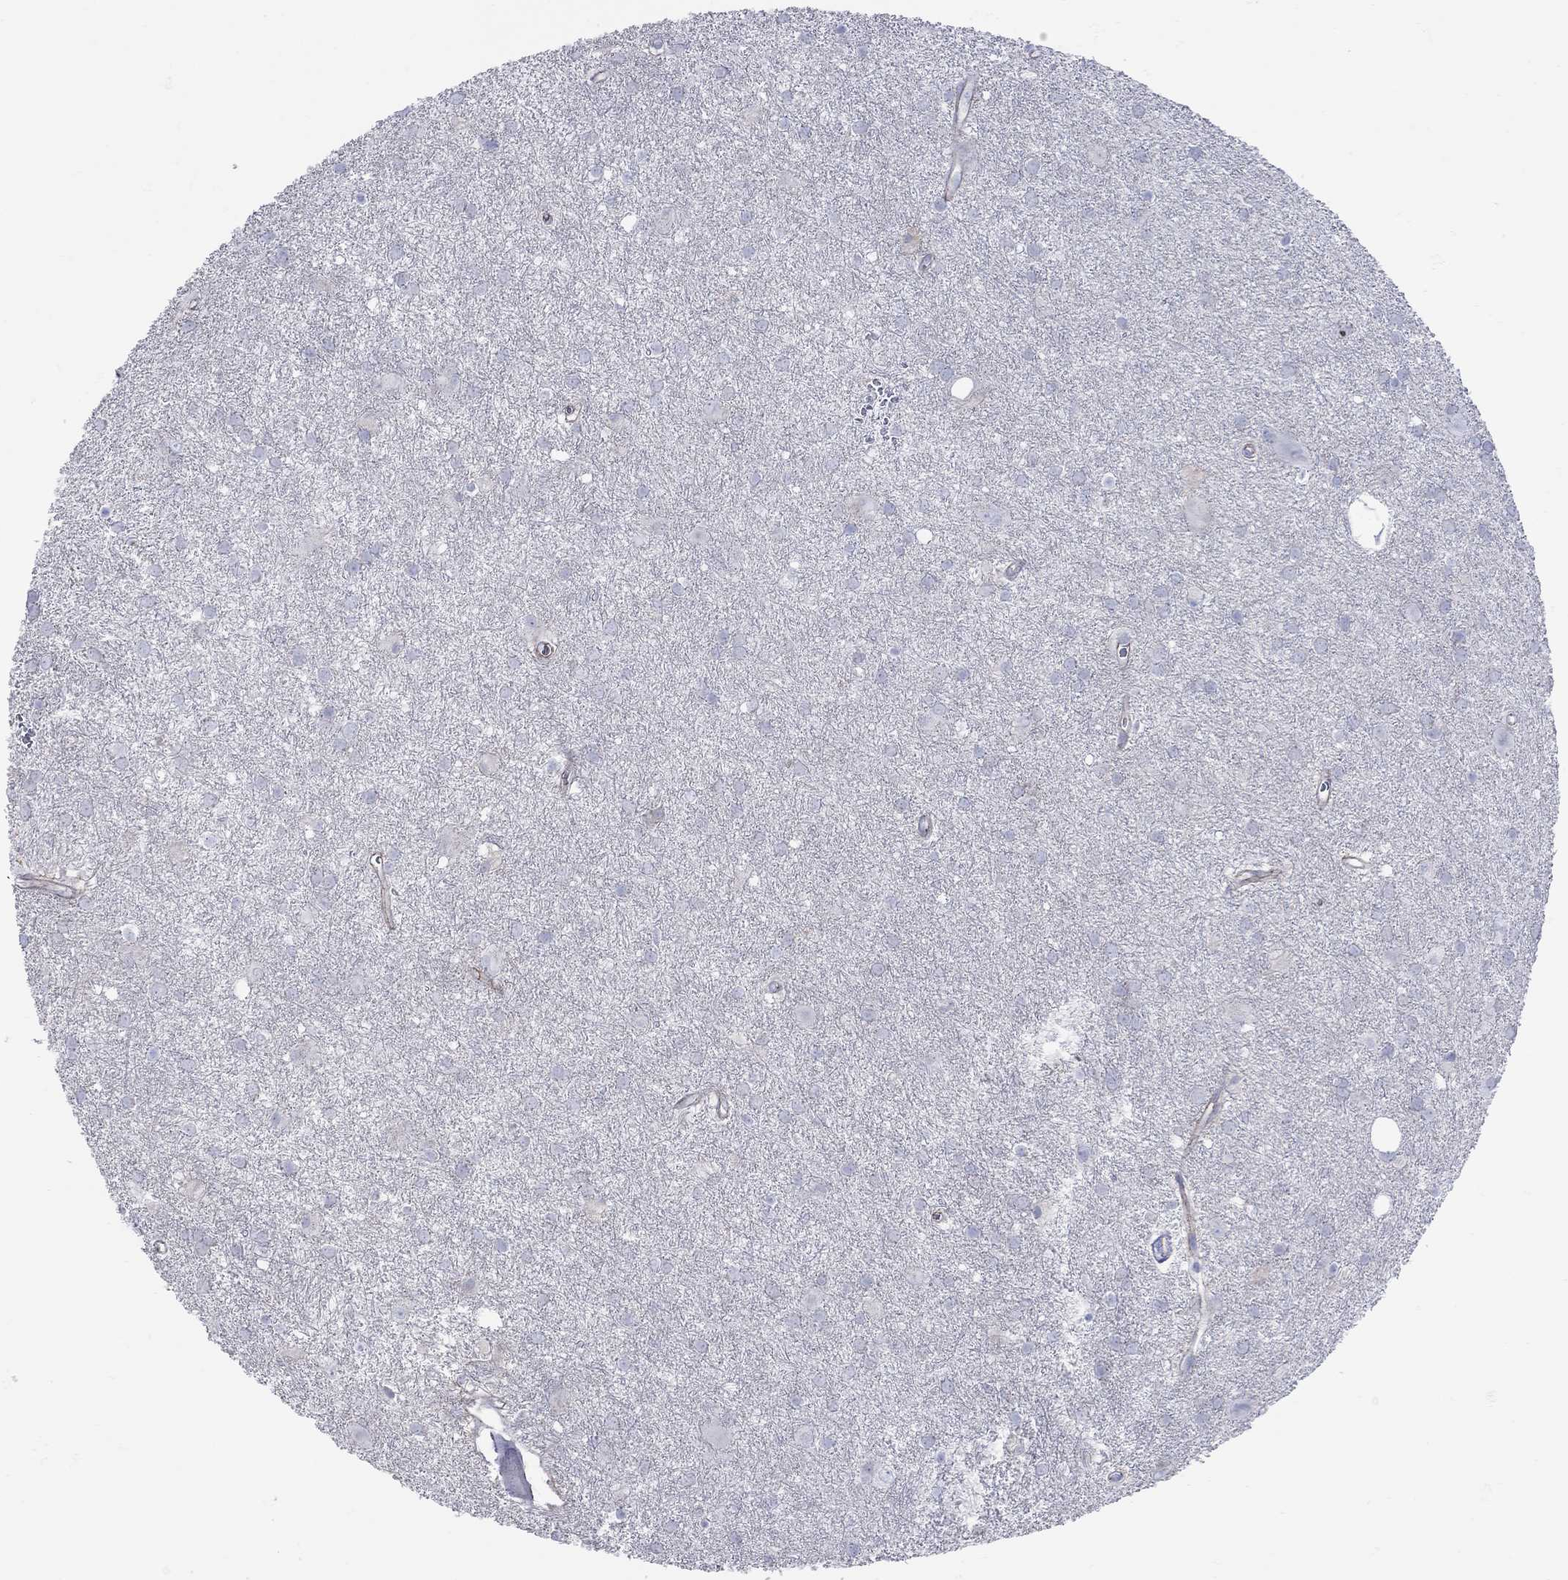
{"staining": {"intensity": "negative", "quantity": "none", "location": "none"}, "tissue": "glioma", "cell_type": "Tumor cells", "image_type": "cancer", "snomed": [{"axis": "morphology", "description": "Glioma, malignant, Low grade"}, {"axis": "topography", "description": "Brain"}], "caption": "DAB (3,3'-diaminobenzidine) immunohistochemical staining of human low-grade glioma (malignant) shows no significant expression in tumor cells.", "gene": "PDZD3", "patient": {"sex": "male", "age": 58}}